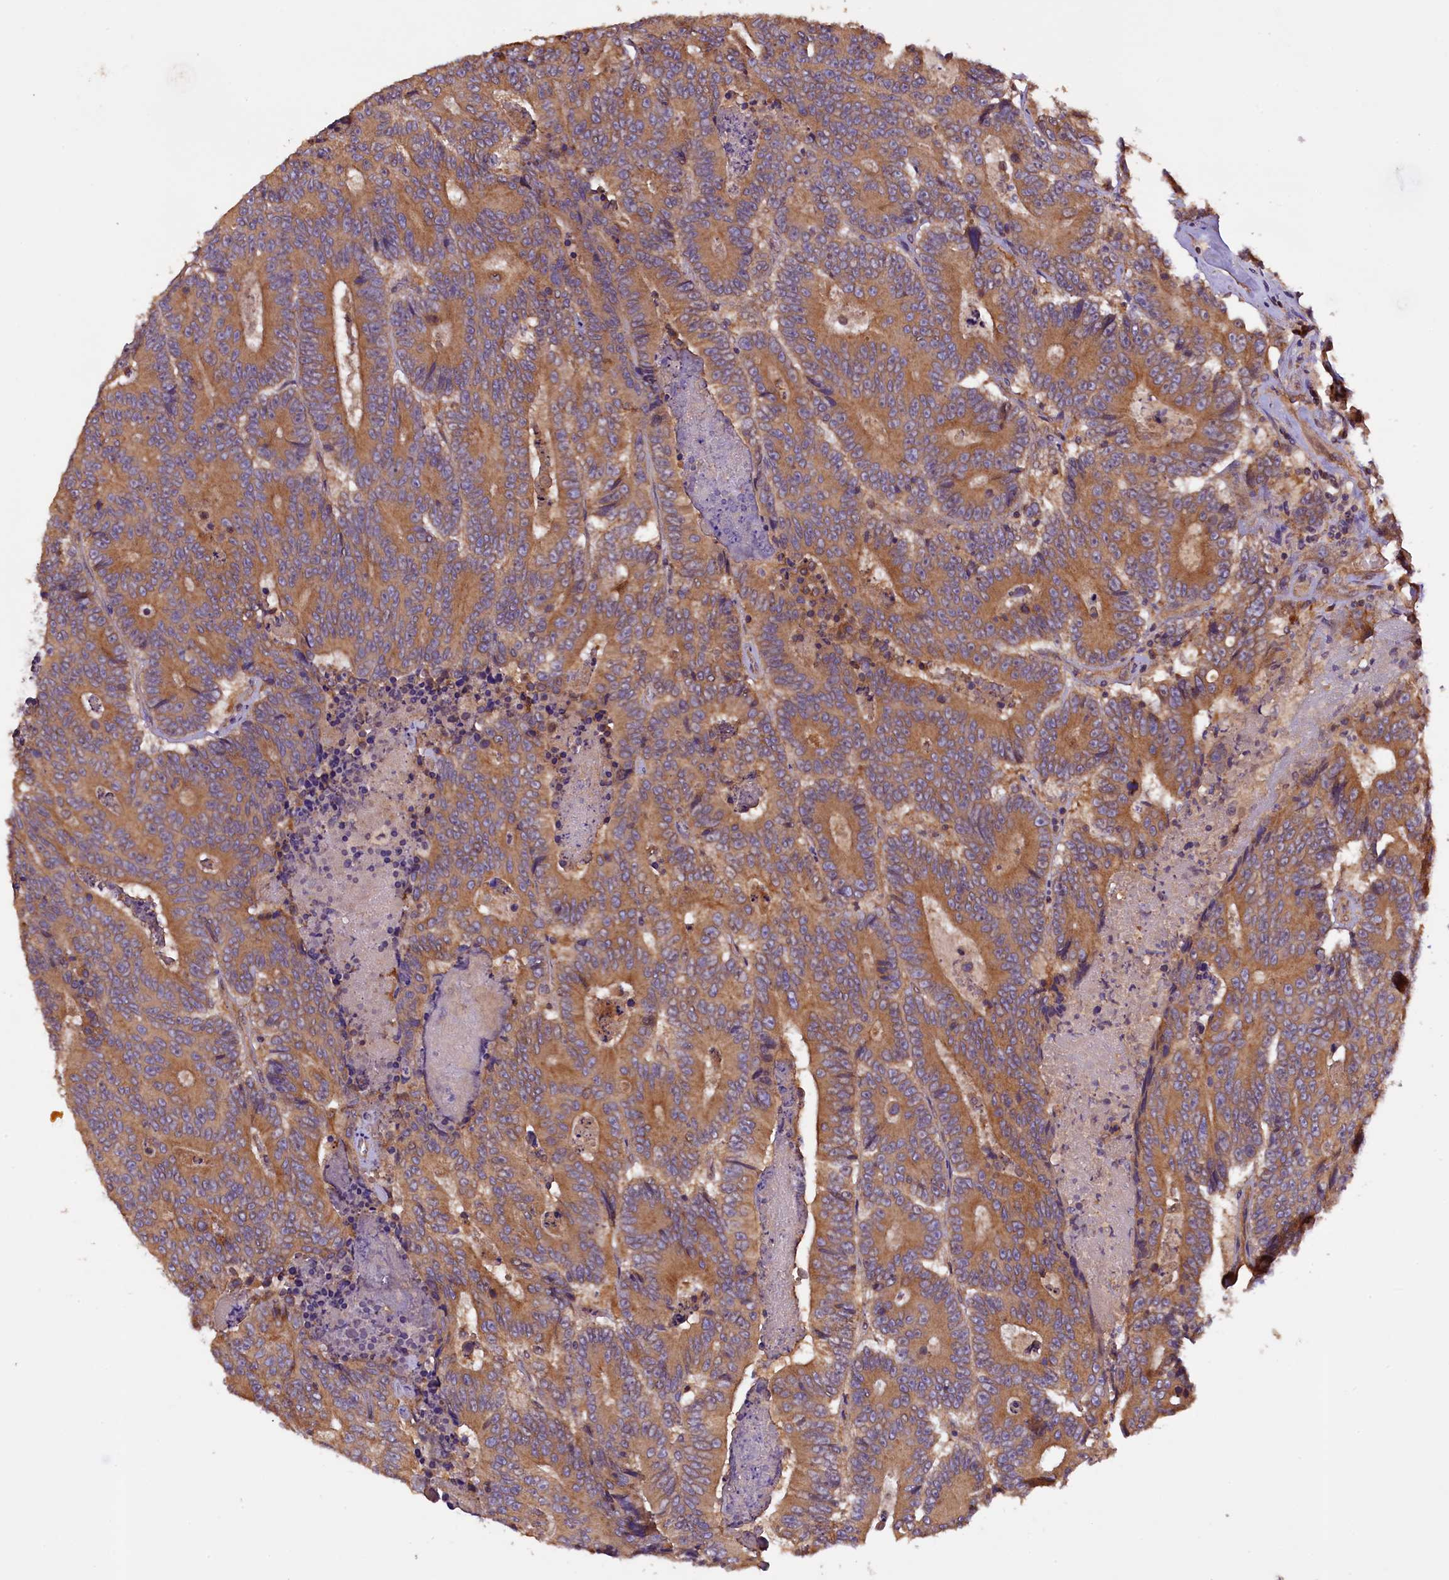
{"staining": {"intensity": "moderate", "quantity": ">75%", "location": "cytoplasmic/membranous"}, "tissue": "colorectal cancer", "cell_type": "Tumor cells", "image_type": "cancer", "snomed": [{"axis": "morphology", "description": "Adenocarcinoma, NOS"}, {"axis": "topography", "description": "Colon"}], "caption": "An image showing moderate cytoplasmic/membranous expression in approximately >75% of tumor cells in colorectal cancer, as visualized by brown immunohistochemical staining.", "gene": "KLC2", "patient": {"sex": "male", "age": 83}}